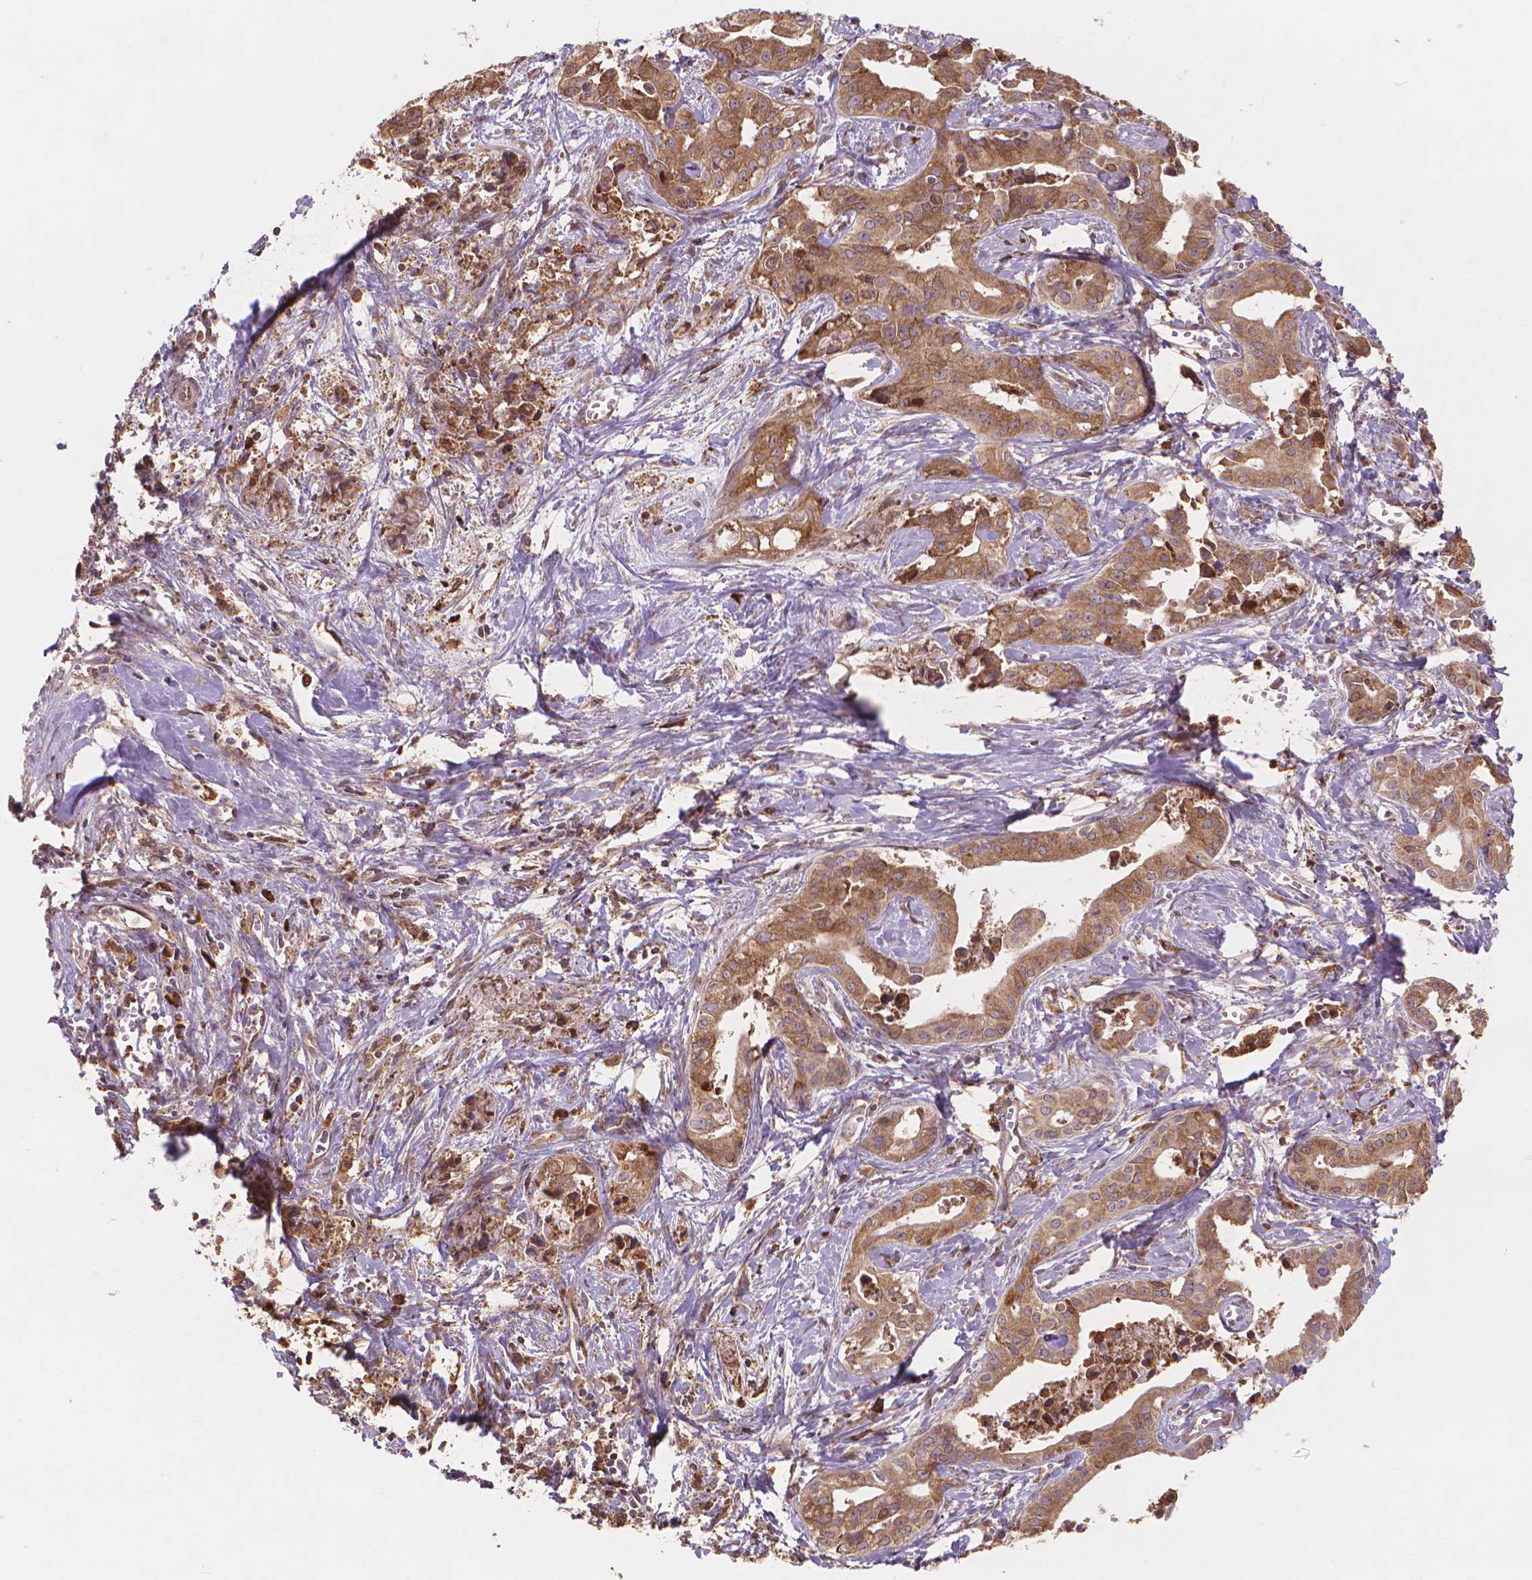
{"staining": {"intensity": "moderate", "quantity": ">75%", "location": "cytoplasmic/membranous"}, "tissue": "liver cancer", "cell_type": "Tumor cells", "image_type": "cancer", "snomed": [{"axis": "morphology", "description": "Cholangiocarcinoma"}, {"axis": "topography", "description": "Liver"}], "caption": "Human liver cholangiocarcinoma stained with a brown dye demonstrates moderate cytoplasmic/membranous positive staining in approximately >75% of tumor cells.", "gene": "TAB2", "patient": {"sex": "female", "age": 65}}